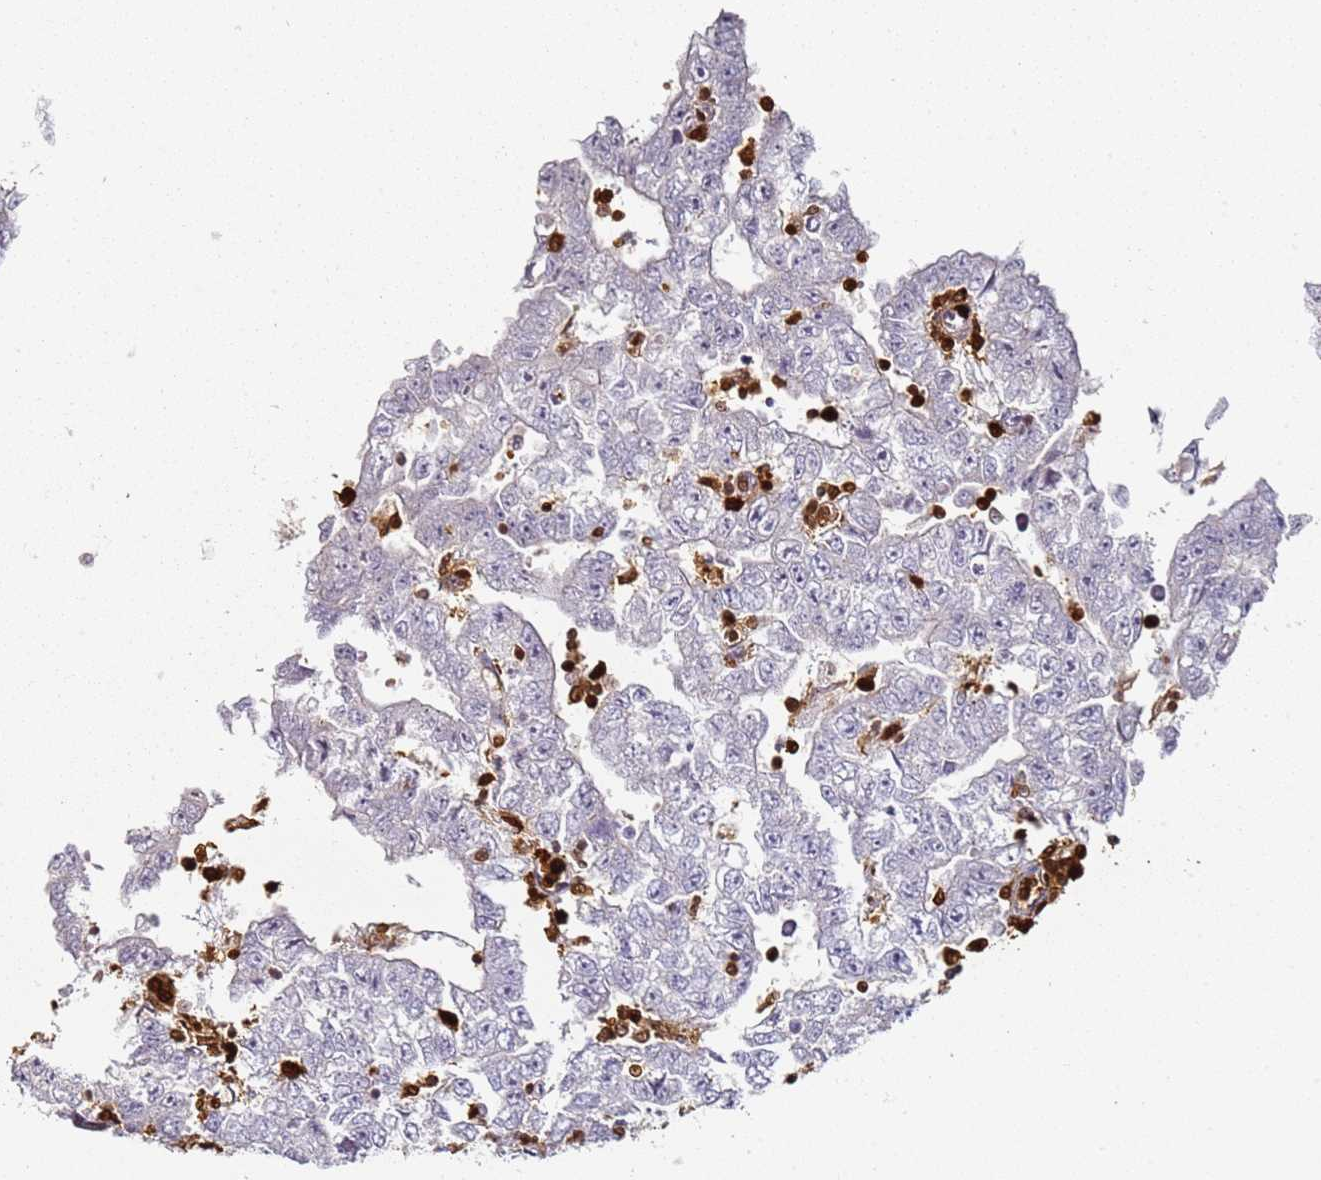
{"staining": {"intensity": "negative", "quantity": "none", "location": "none"}, "tissue": "testis cancer", "cell_type": "Tumor cells", "image_type": "cancer", "snomed": [{"axis": "morphology", "description": "Carcinoma, Embryonal, NOS"}, {"axis": "topography", "description": "Testis"}], "caption": "An immunohistochemistry histopathology image of testis embryonal carcinoma is shown. There is no staining in tumor cells of testis embryonal carcinoma.", "gene": "S100A4", "patient": {"sex": "male", "age": 25}}